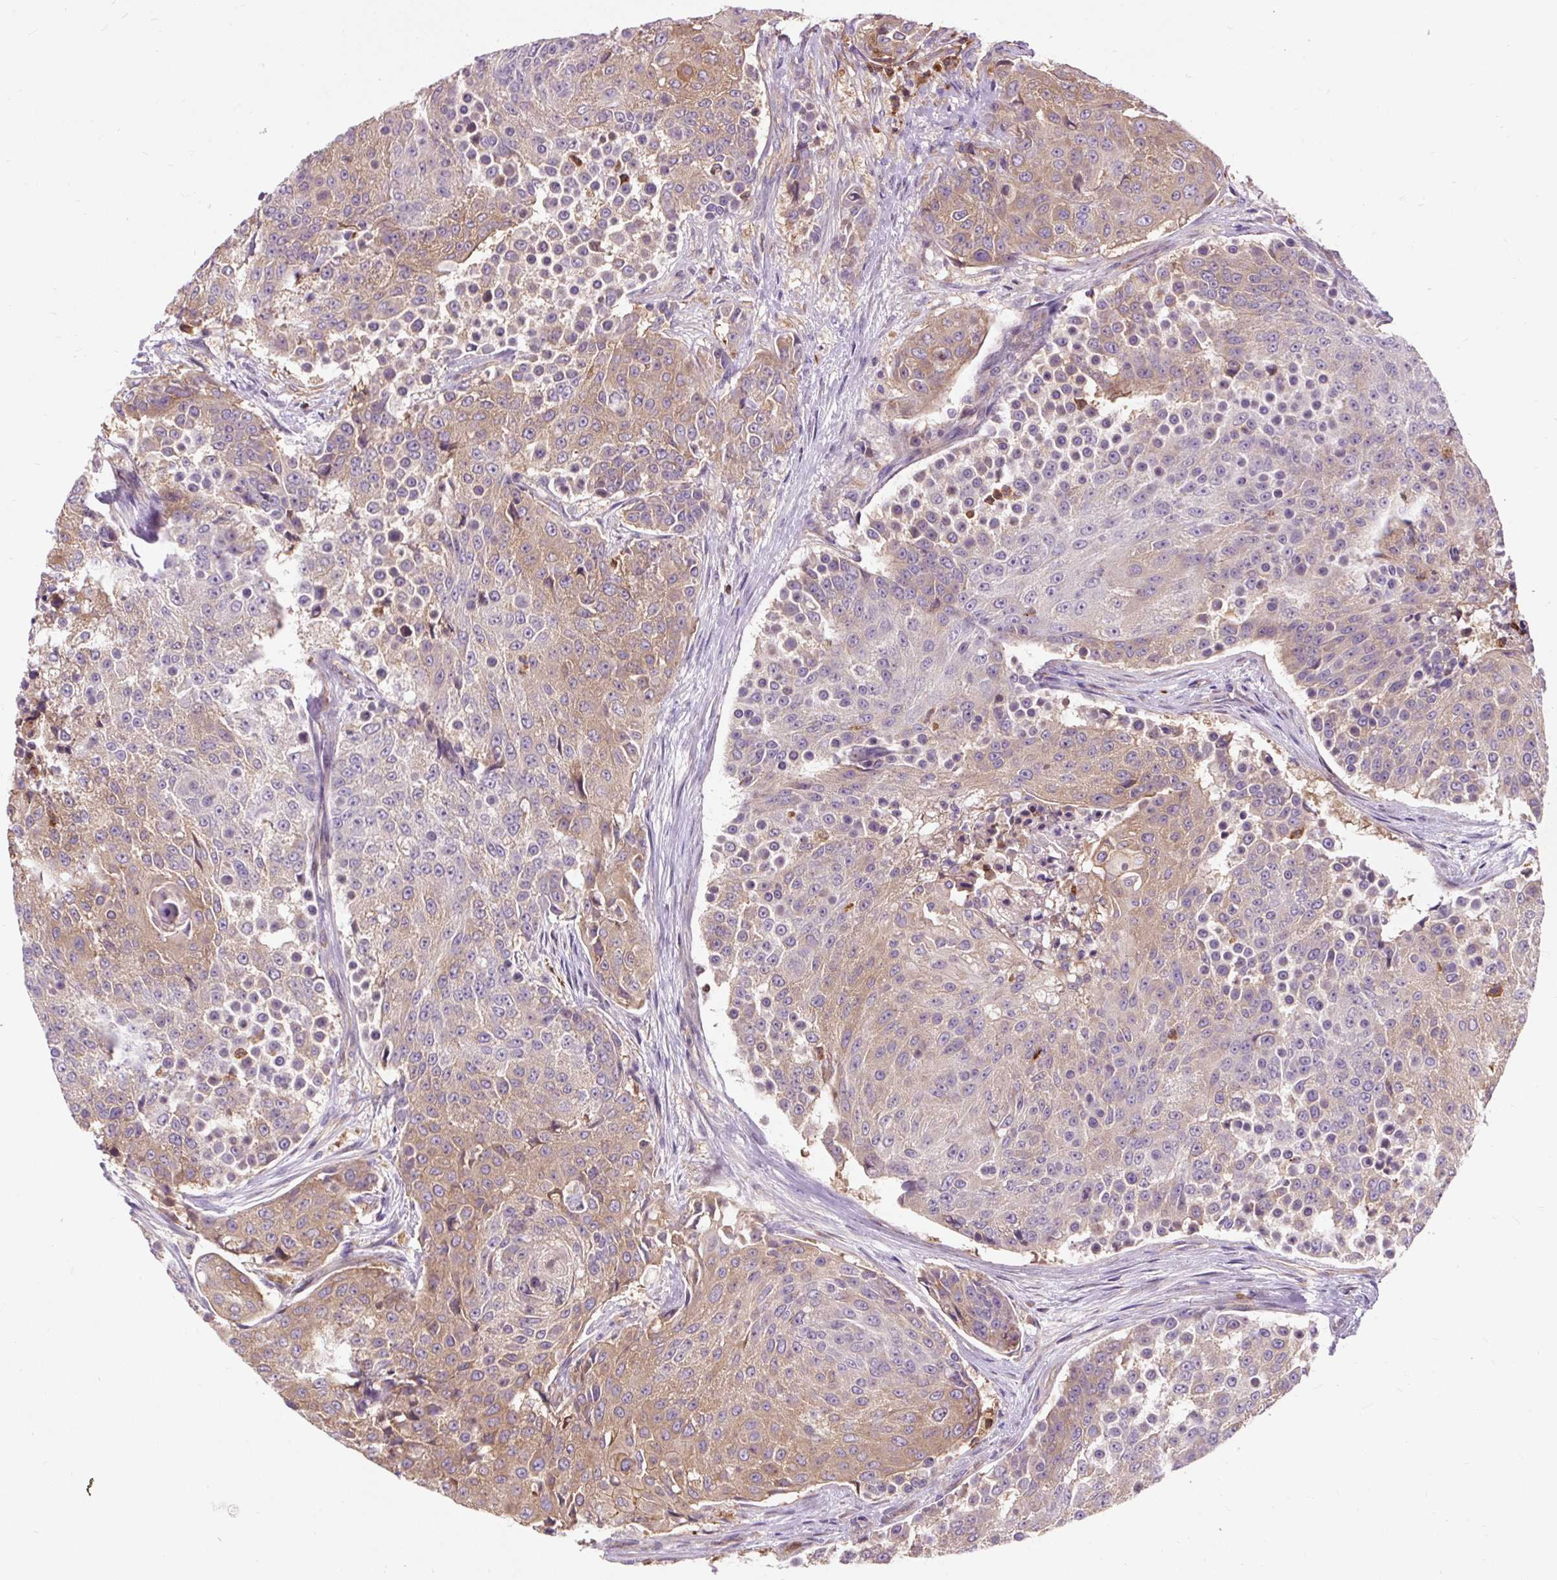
{"staining": {"intensity": "moderate", "quantity": "25%-75%", "location": "cytoplasmic/membranous"}, "tissue": "urothelial cancer", "cell_type": "Tumor cells", "image_type": "cancer", "snomed": [{"axis": "morphology", "description": "Urothelial carcinoma, High grade"}, {"axis": "topography", "description": "Urinary bladder"}], "caption": "Immunohistochemical staining of human urothelial carcinoma (high-grade) reveals medium levels of moderate cytoplasmic/membranous protein expression in about 25%-75% of tumor cells.", "gene": "CISD3", "patient": {"sex": "female", "age": 63}}